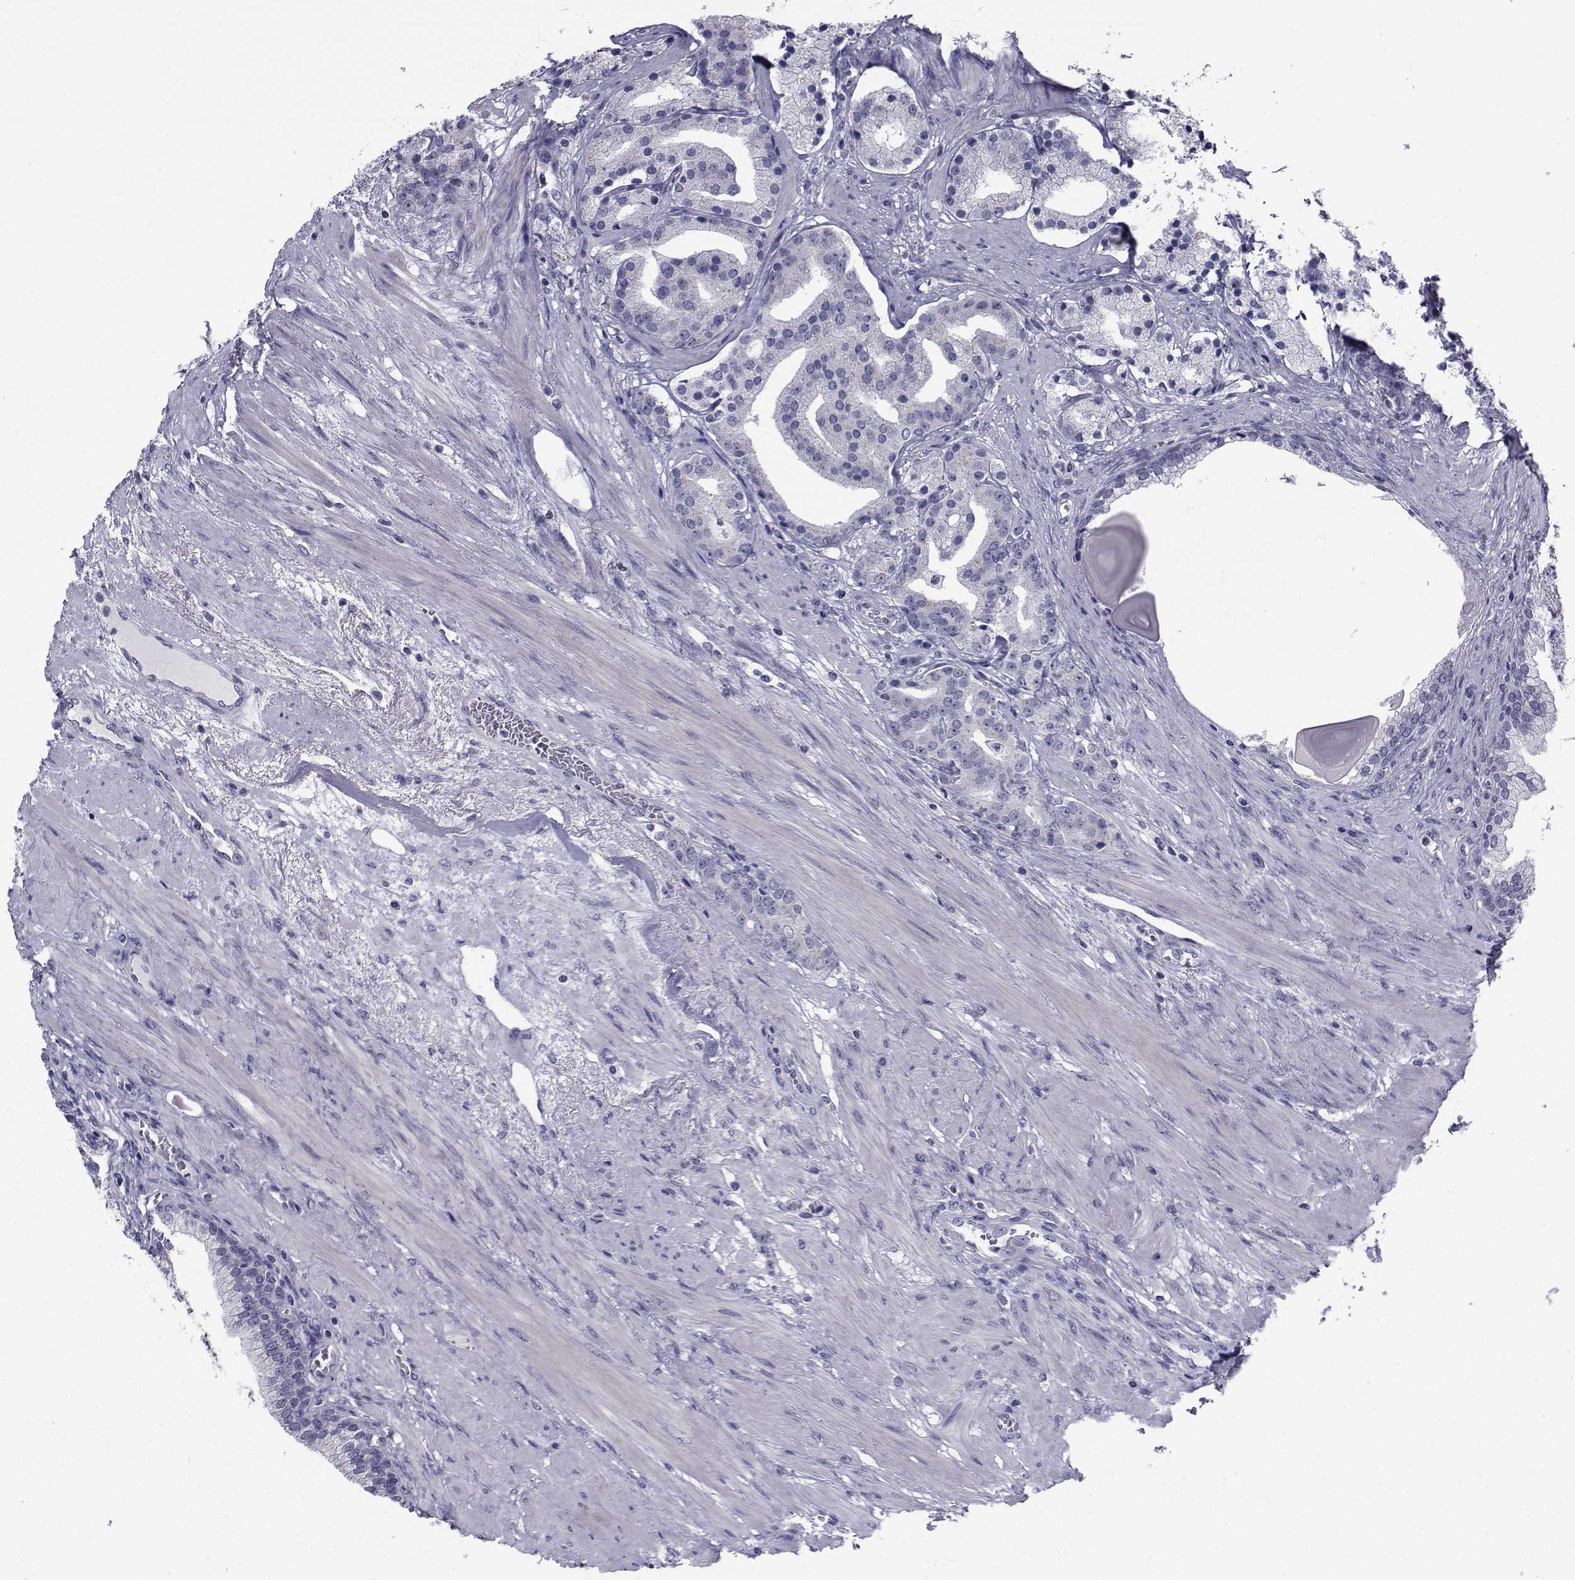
{"staining": {"intensity": "negative", "quantity": "none", "location": "none"}, "tissue": "prostate cancer", "cell_type": "Tumor cells", "image_type": "cancer", "snomed": [{"axis": "morphology", "description": "Adenocarcinoma, NOS"}, {"axis": "topography", "description": "Prostate"}], "caption": "Immunohistochemistry micrograph of prostate cancer (adenocarcinoma) stained for a protein (brown), which demonstrates no expression in tumor cells. (Stains: DAB (3,3'-diaminobenzidine) immunohistochemistry with hematoxylin counter stain, Microscopy: brightfield microscopy at high magnification).", "gene": "CHRNA1", "patient": {"sex": "male", "age": 69}}